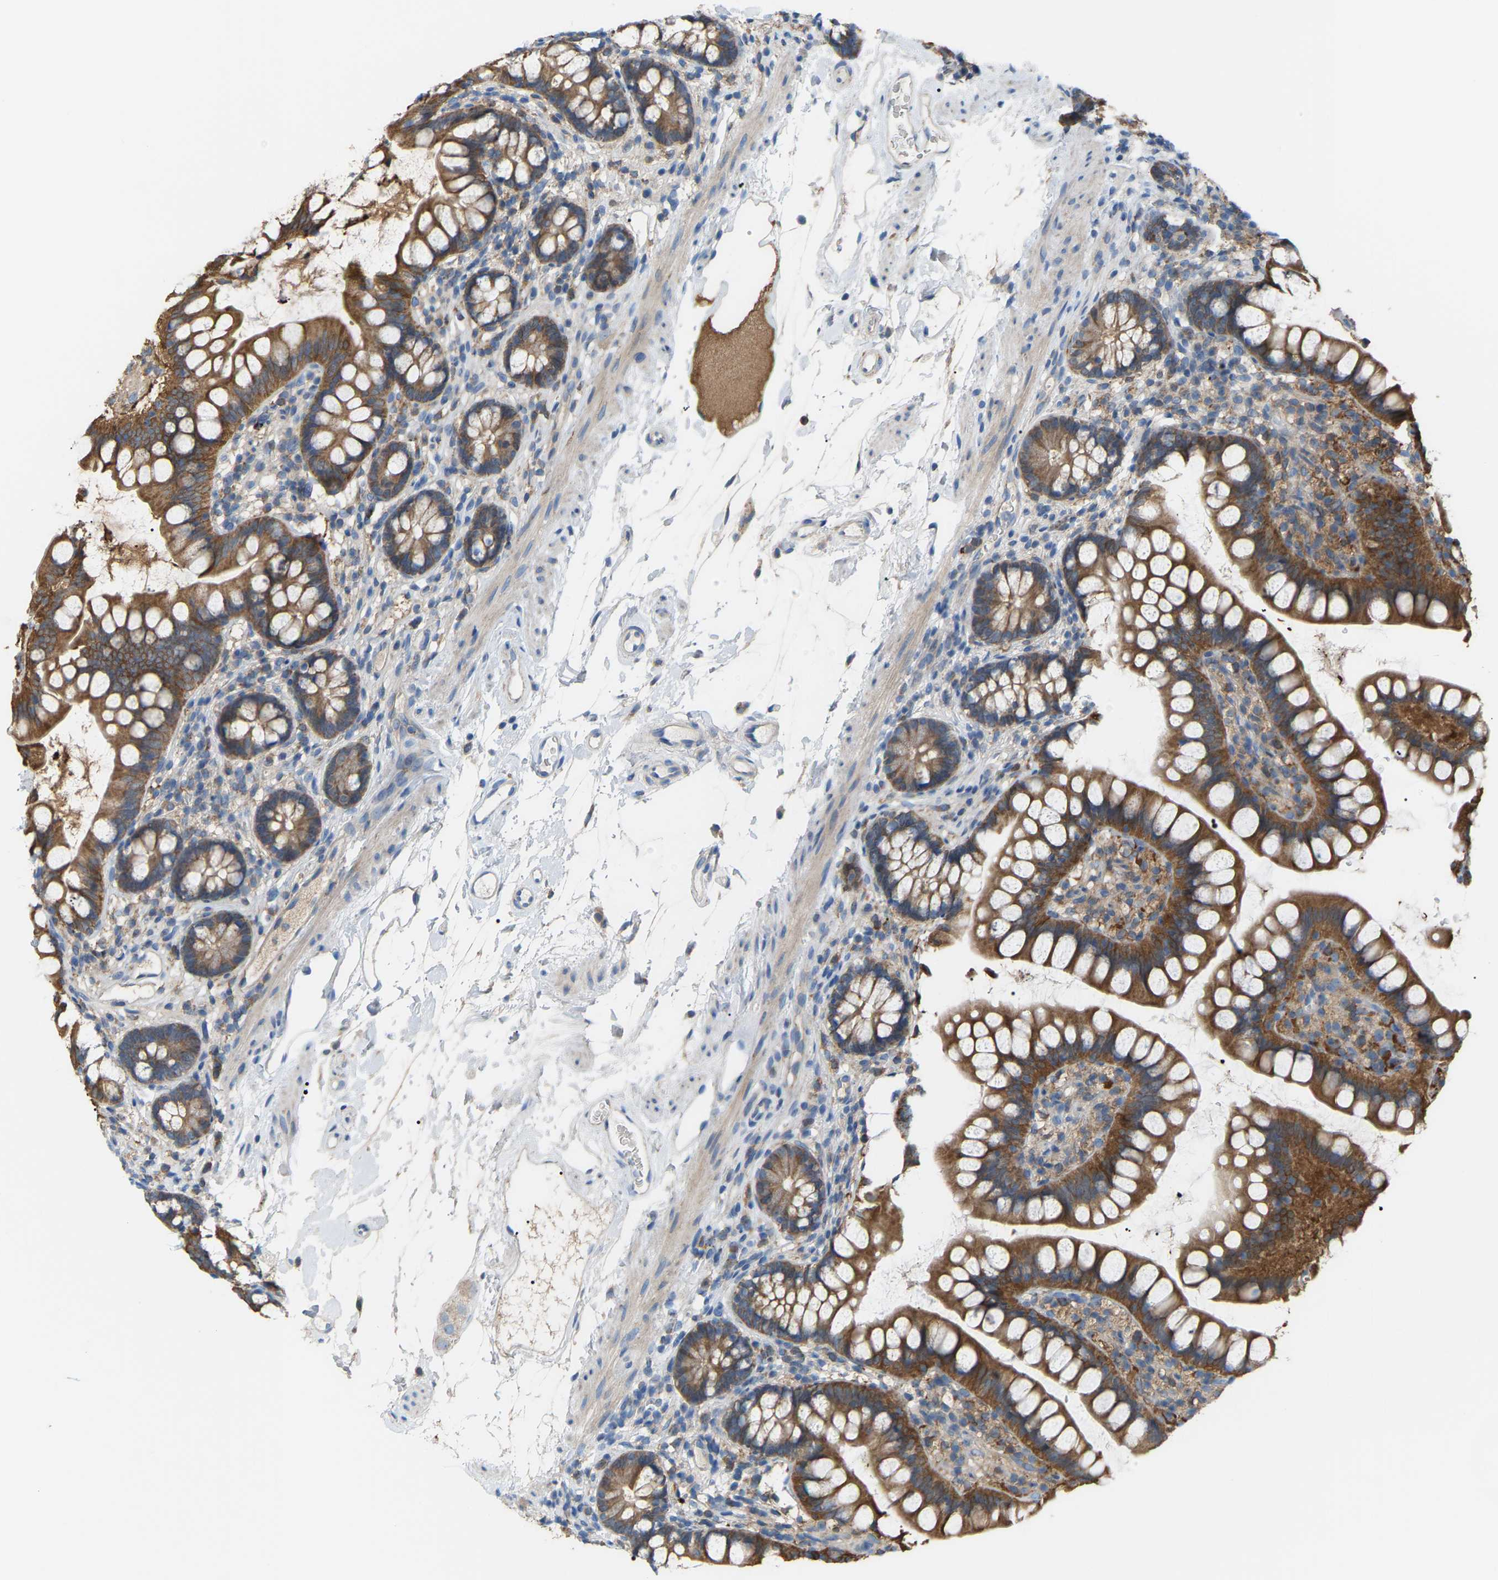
{"staining": {"intensity": "strong", "quantity": ">75%", "location": "cytoplasmic/membranous"}, "tissue": "small intestine", "cell_type": "Glandular cells", "image_type": "normal", "snomed": [{"axis": "morphology", "description": "Normal tissue, NOS"}, {"axis": "topography", "description": "Small intestine"}], "caption": "Immunohistochemistry (DAB) staining of unremarkable human small intestine reveals strong cytoplasmic/membranous protein positivity in approximately >75% of glandular cells. The protein of interest is stained brown, and the nuclei are stained in blue (DAB (3,3'-diaminobenzidine) IHC with brightfield microscopy, high magnification).", "gene": "CROT", "patient": {"sex": "female", "age": 84}}